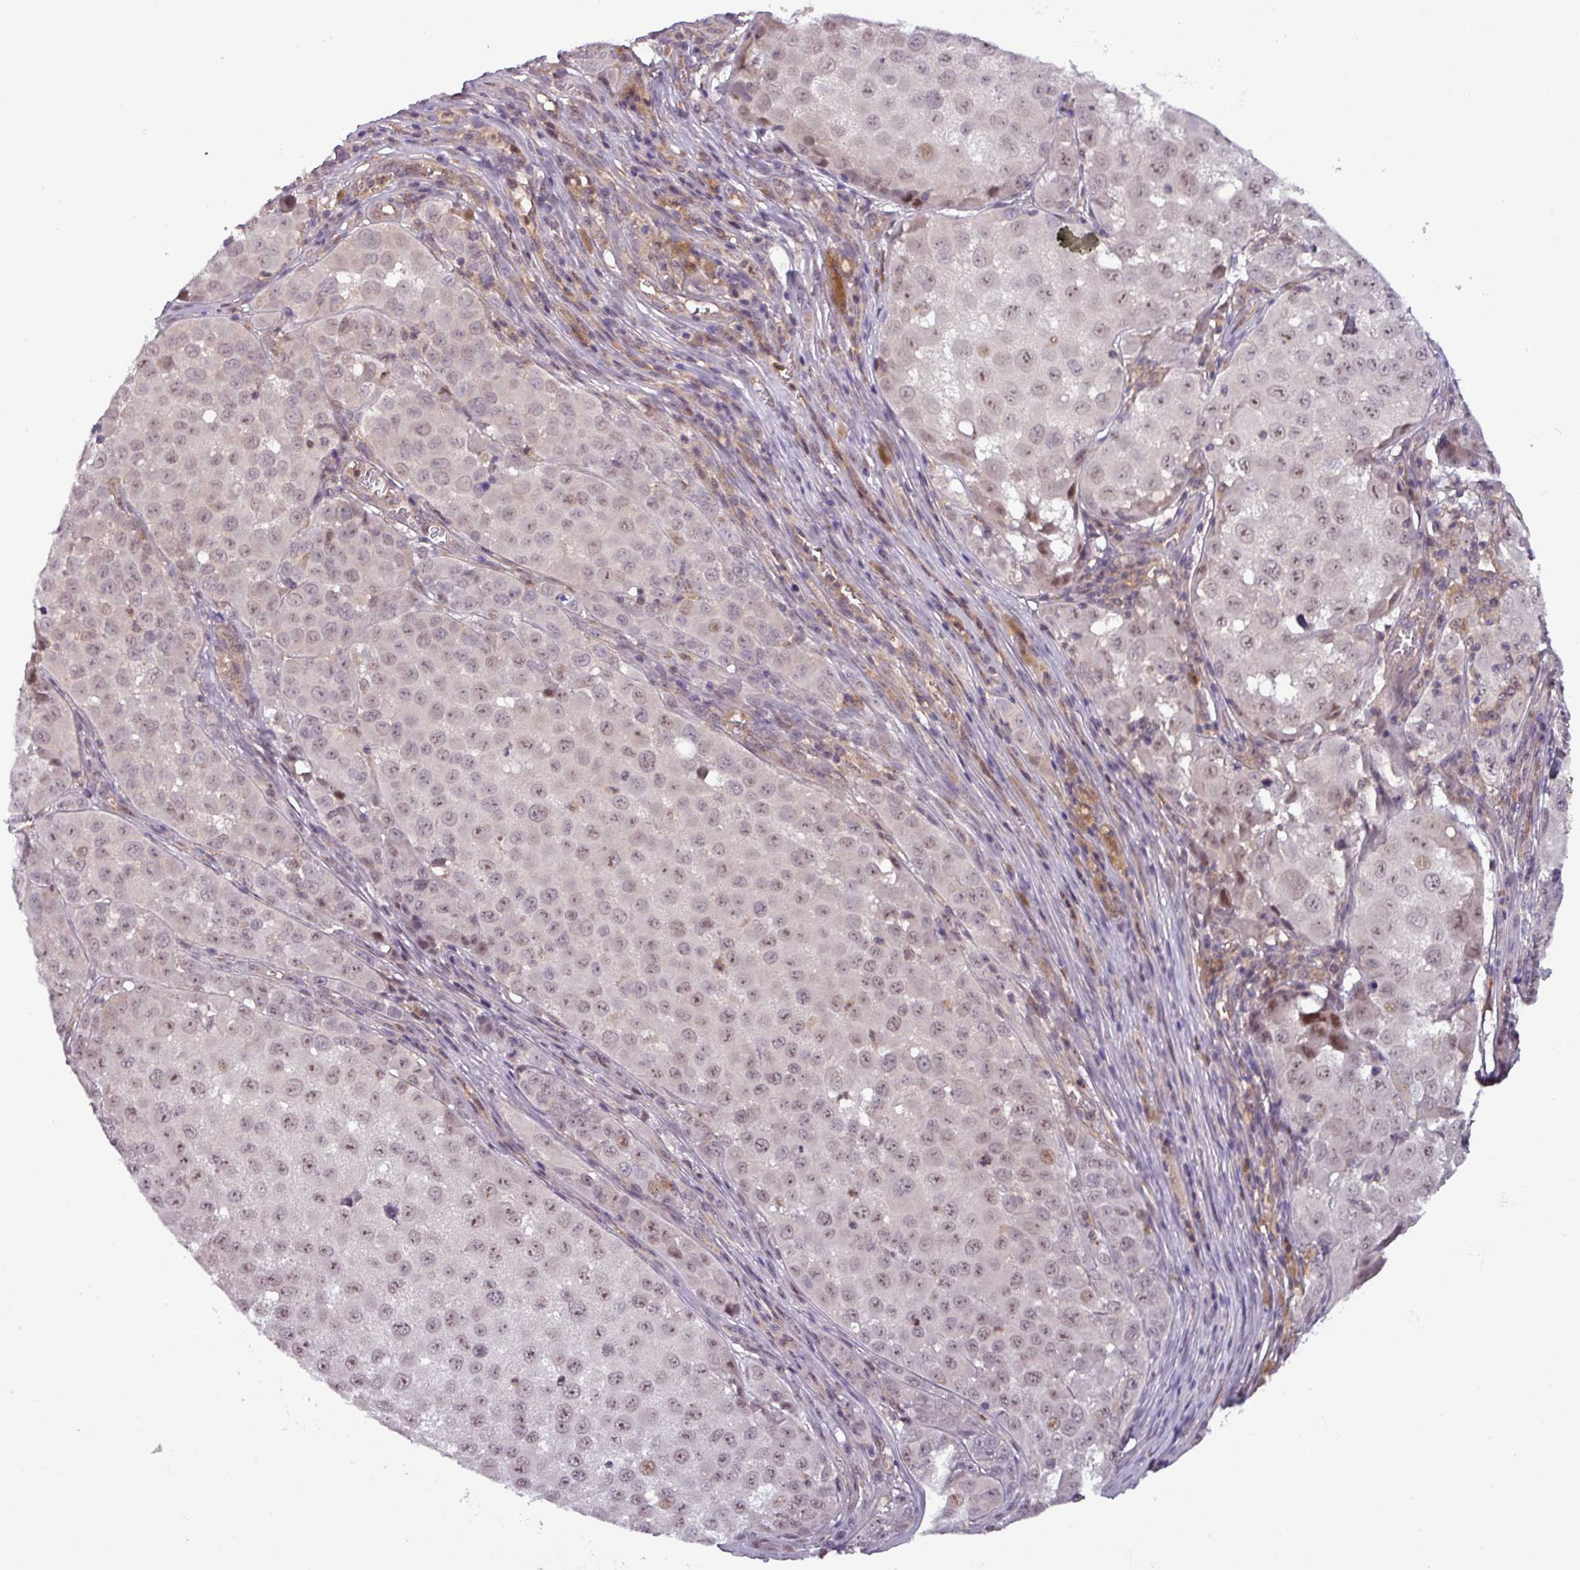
{"staining": {"intensity": "weak", "quantity": "25%-75%", "location": "nuclear"}, "tissue": "melanoma", "cell_type": "Tumor cells", "image_type": "cancer", "snomed": [{"axis": "morphology", "description": "Malignant melanoma, NOS"}, {"axis": "topography", "description": "Skin"}], "caption": "Human malignant melanoma stained for a protein (brown) displays weak nuclear positive staining in about 25%-75% of tumor cells.", "gene": "NPFFR1", "patient": {"sex": "male", "age": 64}}